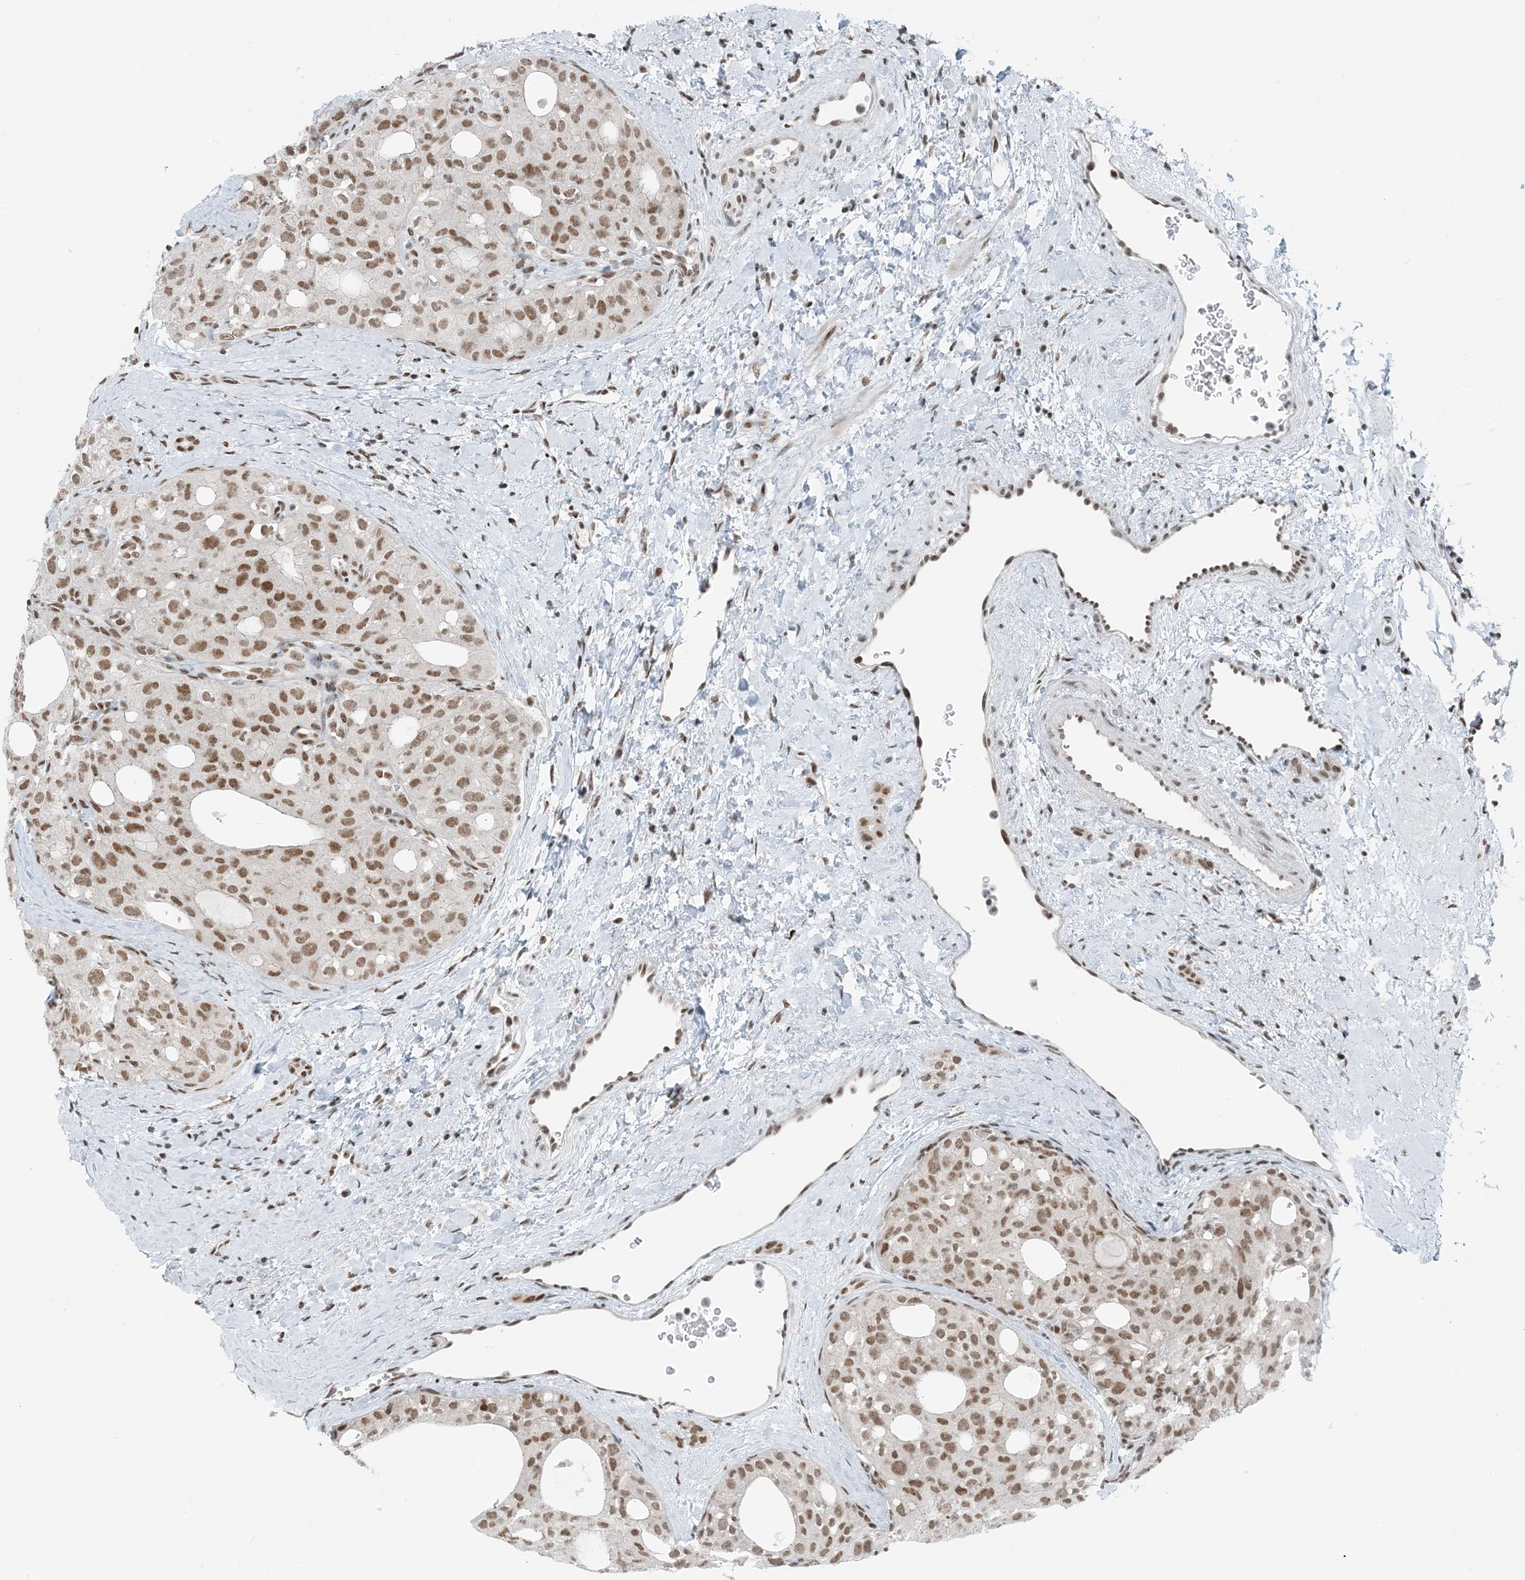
{"staining": {"intensity": "moderate", "quantity": ">75%", "location": "nuclear"}, "tissue": "thyroid cancer", "cell_type": "Tumor cells", "image_type": "cancer", "snomed": [{"axis": "morphology", "description": "Follicular adenoma carcinoma, NOS"}, {"axis": "topography", "description": "Thyroid gland"}], "caption": "Immunohistochemical staining of human thyroid cancer shows medium levels of moderate nuclear protein expression in about >75% of tumor cells.", "gene": "ZNF500", "patient": {"sex": "male", "age": 75}}